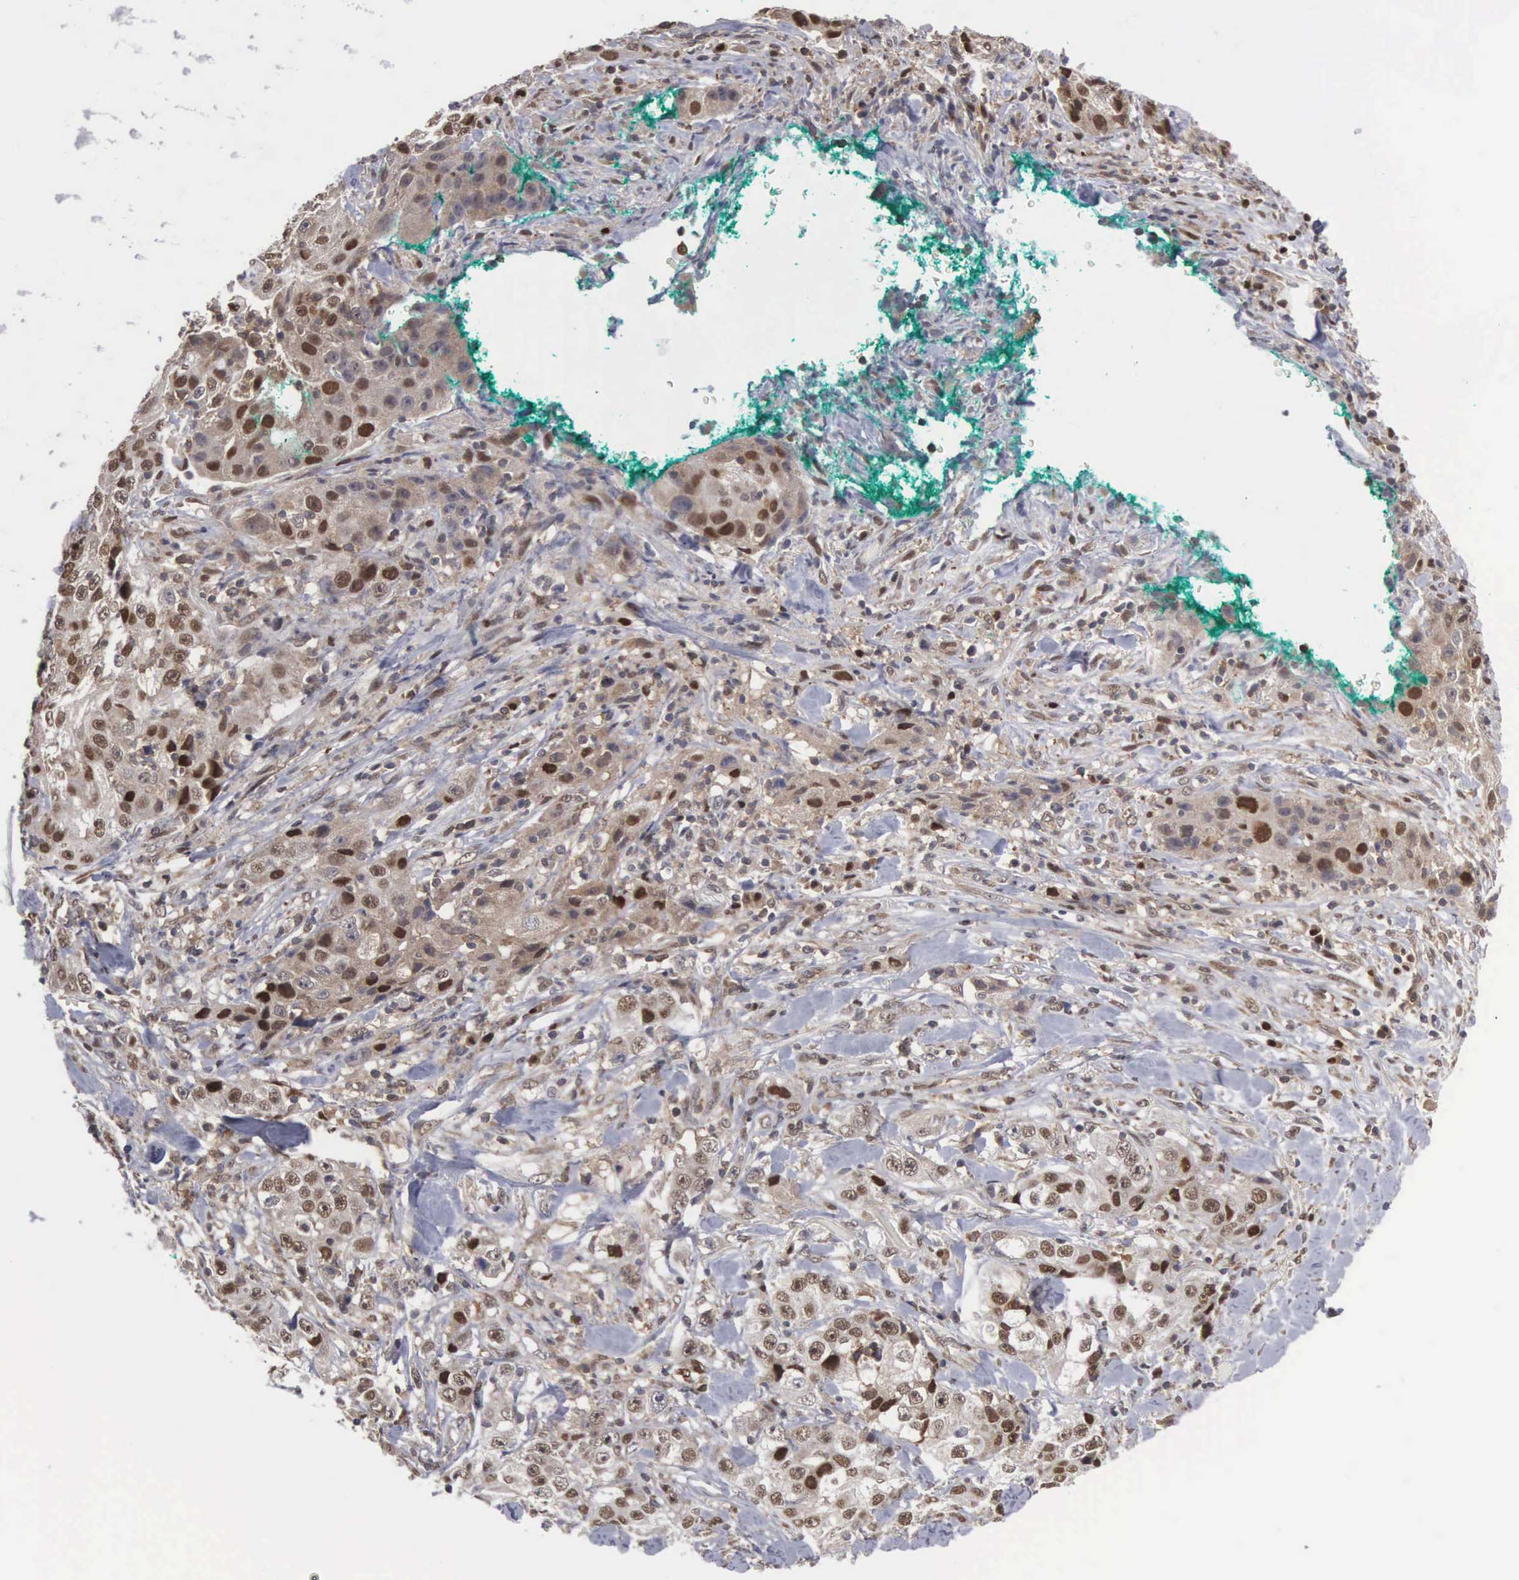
{"staining": {"intensity": "strong", "quantity": "25%-75%", "location": "cytoplasmic/membranous,nuclear"}, "tissue": "lung cancer", "cell_type": "Tumor cells", "image_type": "cancer", "snomed": [{"axis": "morphology", "description": "Squamous cell carcinoma, NOS"}, {"axis": "topography", "description": "Lung"}], "caption": "Immunohistochemistry (IHC) image of neoplastic tissue: squamous cell carcinoma (lung) stained using IHC displays high levels of strong protein expression localized specifically in the cytoplasmic/membranous and nuclear of tumor cells, appearing as a cytoplasmic/membranous and nuclear brown color.", "gene": "TRMT5", "patient": {"sex": "male", "age": 64}}